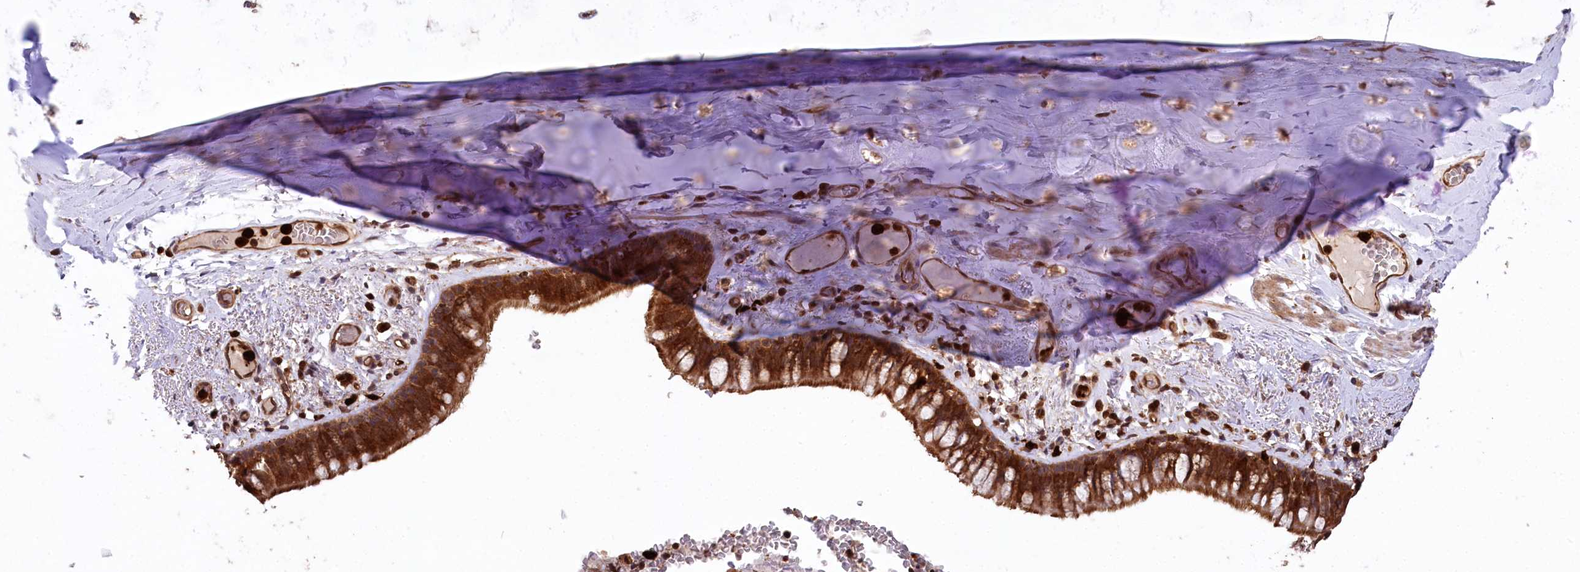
{"staining": {"intensity": "strong", "quantity": ">75%", "location": "cytoplasmic/membranous"}, "tissue": "bronchus", "cell_type": "Respiratory epithelial cells", "image_type": "normal", "snomed": [{"axis": "morphology", "description": "Normal tissue, NOS"}, {"axis": "topography", "description": "Cartilage tissue"}, {"axis": "topography", "description": "Bronchus"}], "caption": "Immunohistochemical staining of unremarkable human bronchus reveals >75% levels of strong cytoplasmic/membranous protein expression in approximately >75% of respiratory epithelial cells. (DAB (3,3'-diaminobenzidine) IHC, brown staining for protein, blue staining for nuclei).", "gene": "LSG1", "patient": {"sex": "female", "age": 36}}